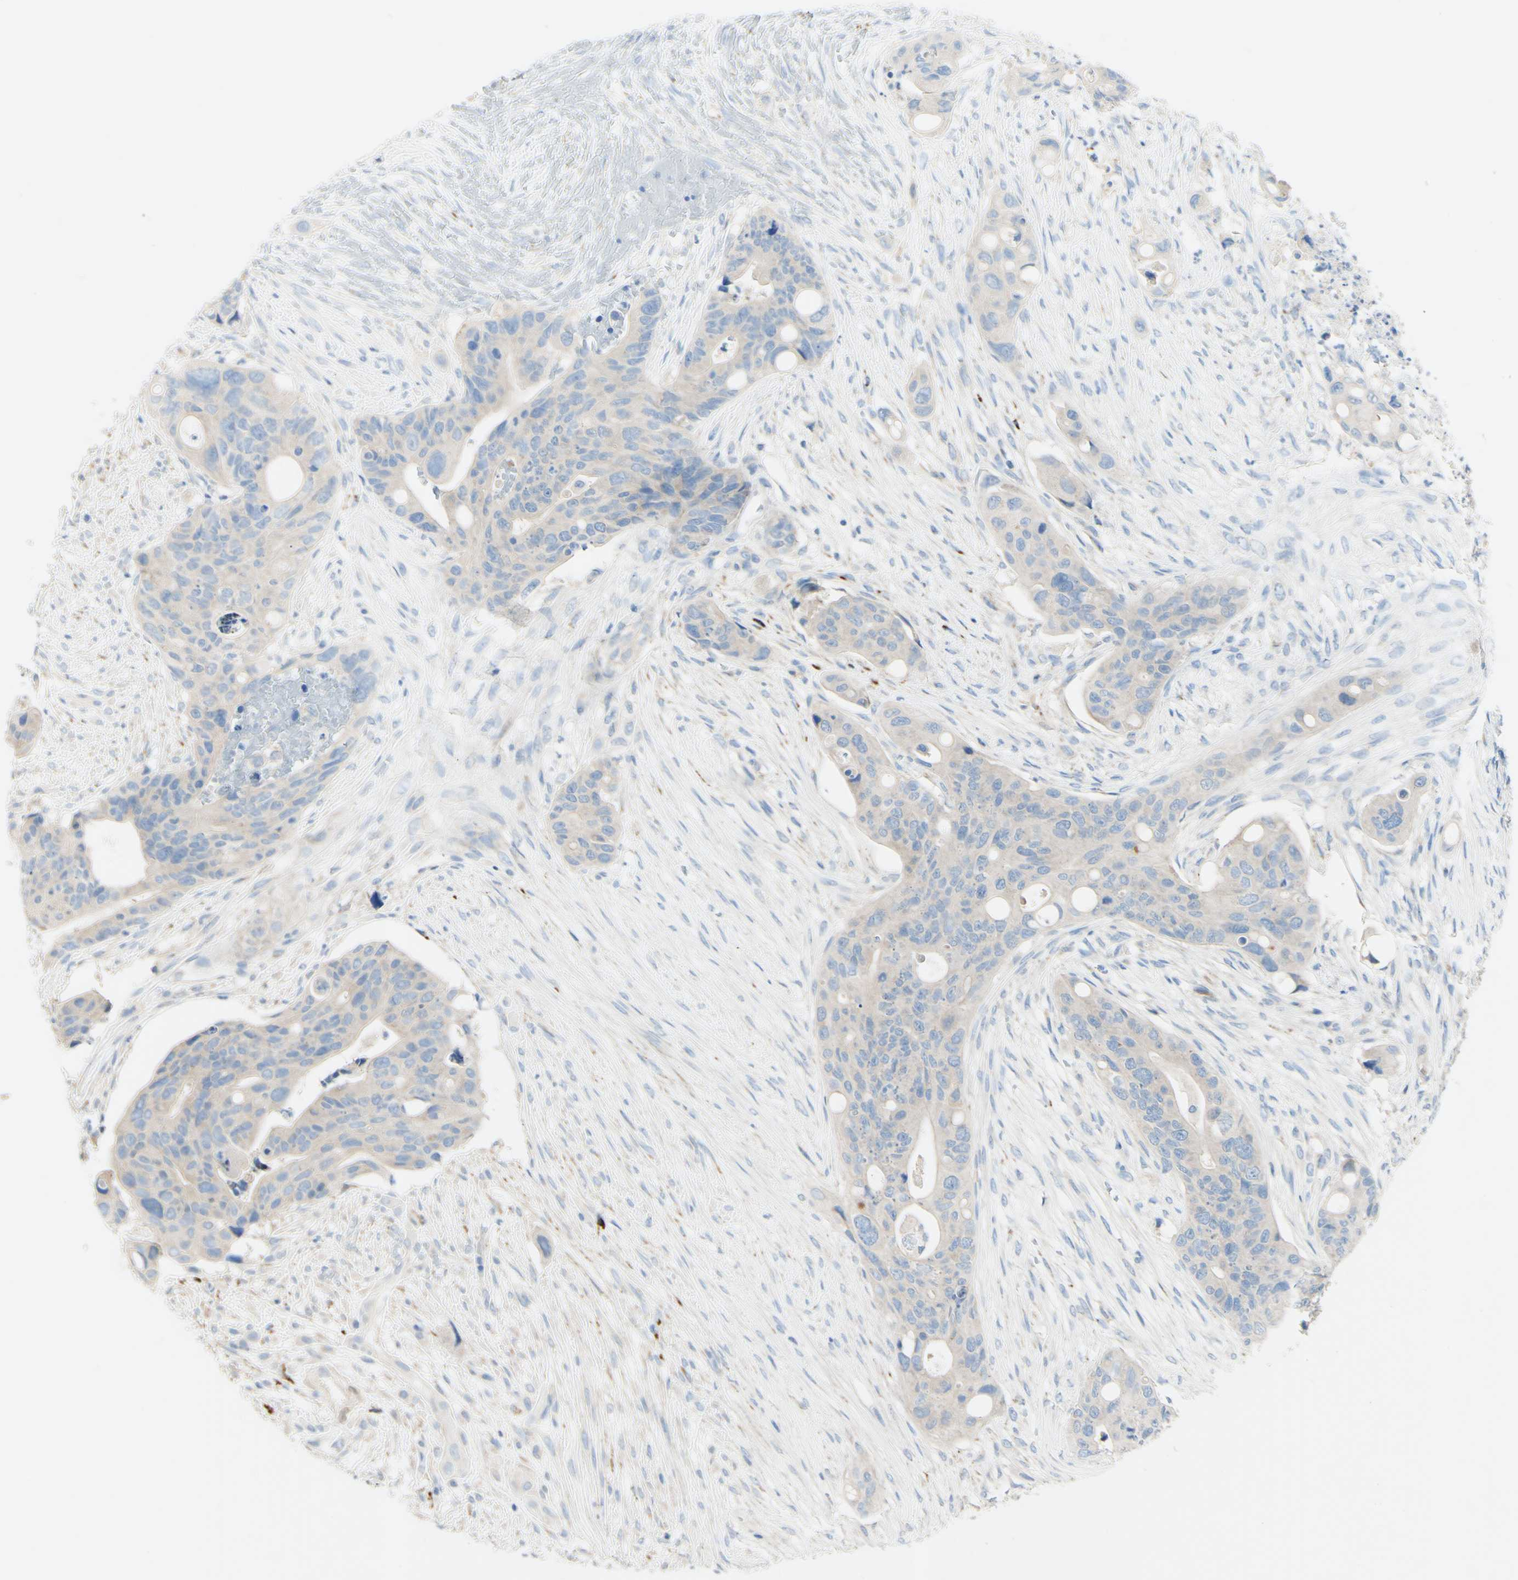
{"staining": {"intensity": "weak", "quantity": ">75%", "location": "cytoplasmic/membranous"}, "tissue": "colorectal cancer", "cell_type": "Tumor cells", "image_type": "cancer", "snomed": [{"axis": "morphology", "description": "Adenocarcinoma, NOS"}, {"axis": "topography", "description": "Colon"}], "caption": "This is a histology image of immunohistochemistry (IHC) staining of colorectal cancer (adenocarcinoma), which shows weak expression in the cytoplasmic/membranous of tumor cells.", "gene": "FGF4", "patient": {"sex": "female", "age": 57}}